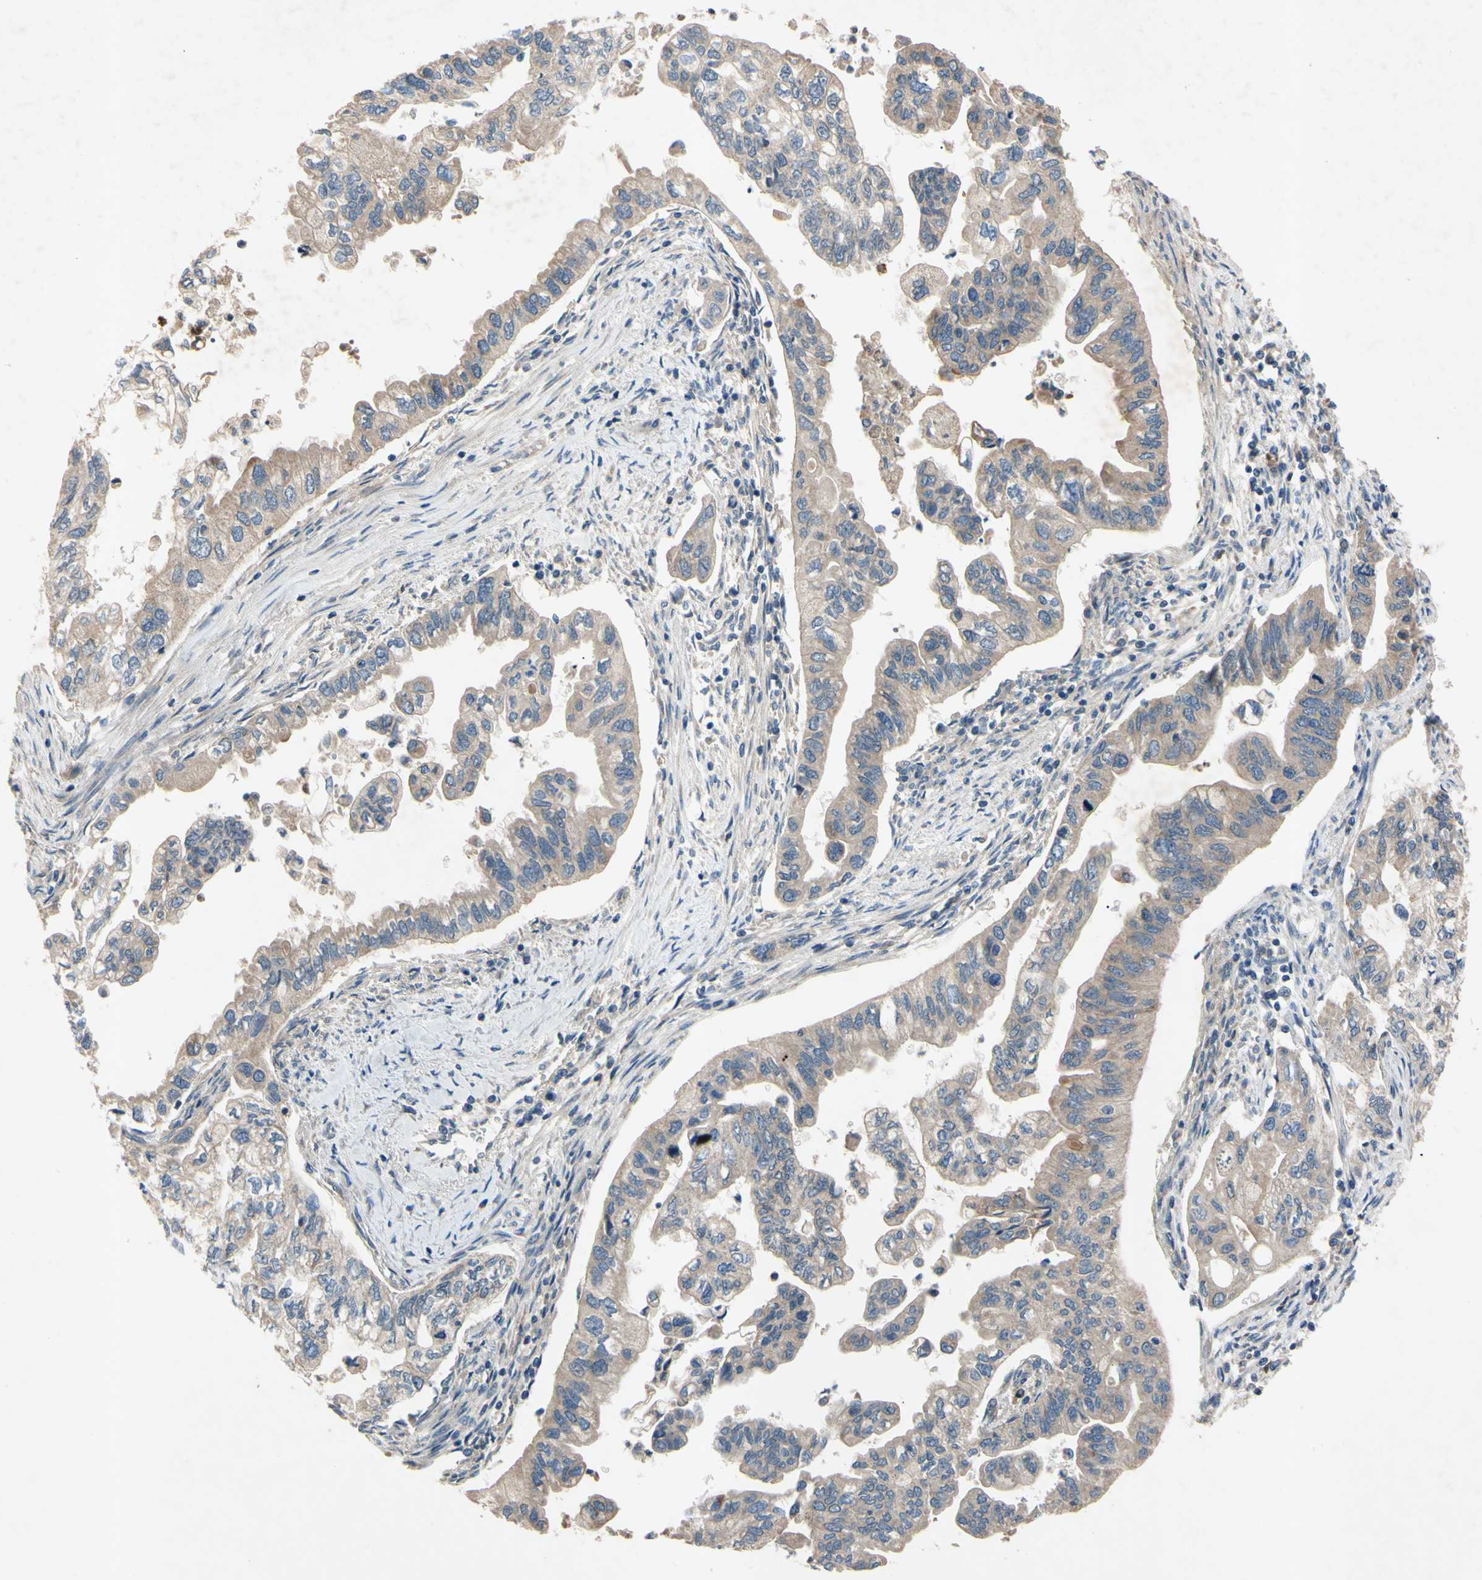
{"staining": {"intensity": "moderate", "quantity": ">75%", "location": "cytoplasmic/membranous"}, "tissue": "pancreatic cancer", "cell_type": "Tumor cells", "image_type": "cancer", "snomed": [{"axis": "morphology", "description": "Normal tissue, NOS"}, {"axis": "topography", "description": "Pancreas"}], "caption": "Pancreatic cancer stained with DAB (3,3'-diaminobenzidine) immunohistochemistry (IHC) displays medium levels of moderate cytoplasmic/membranous positivity in approximately >75% of tumor cells.", "gene": "HILPDA", "patient": {"sex": "male", "age": 42}}